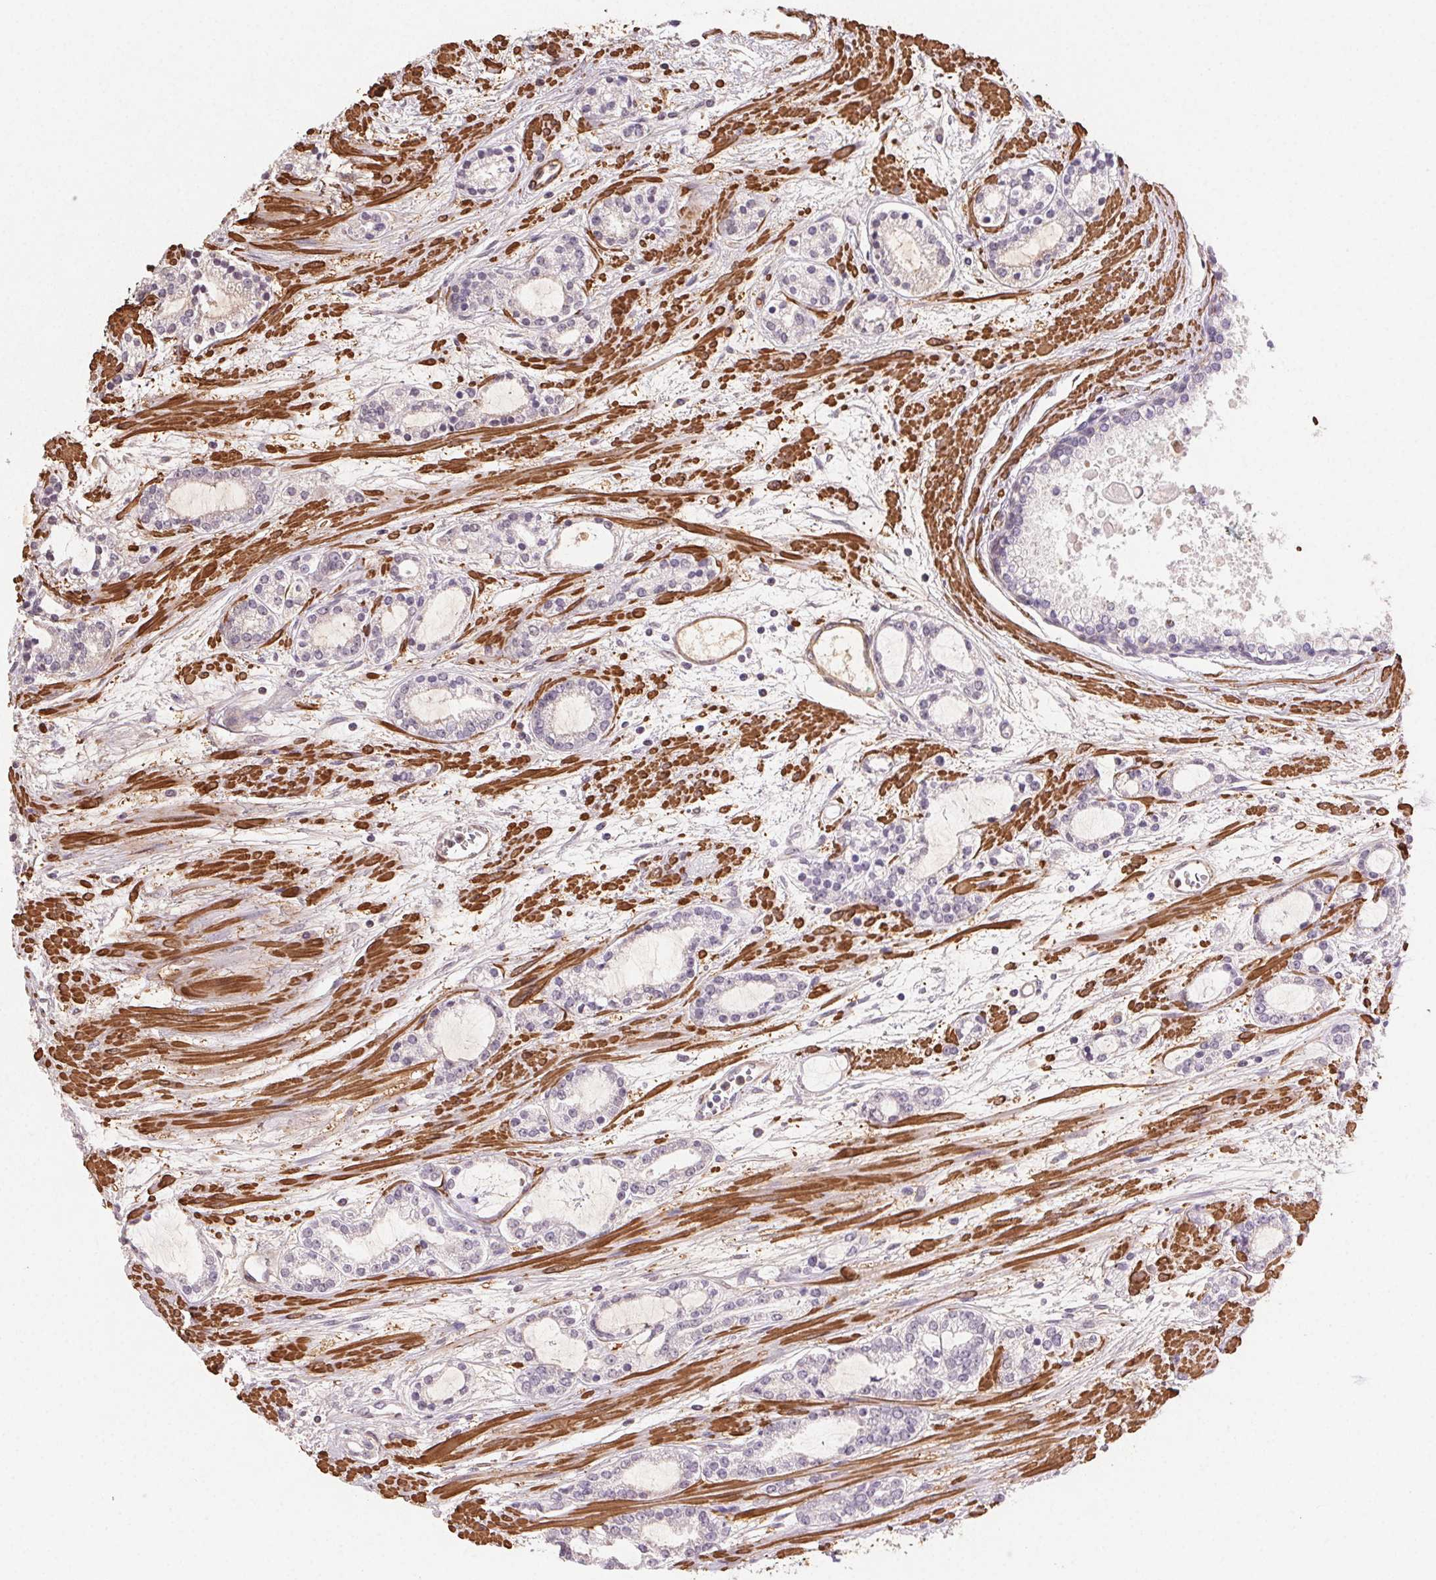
{"staining": {"intensity": "negative", "quantity": "none", "location": "none"}, "tissue": "prostate cancer", "cell_type": "Tumor cells", "image_type": "cancer", "snomed": [{"axis": "morphology", "description": "Adenocarcinoma, Medium grade"}, {"axis": "topography", "description": "Prostate"}], "caption": "IHC of human prostate cancer (medium-grade adenocarcinoma) shows no positivity in tumor cells.", "gene": "GPX8", "patient": {"sex": "male", "age": 57}}